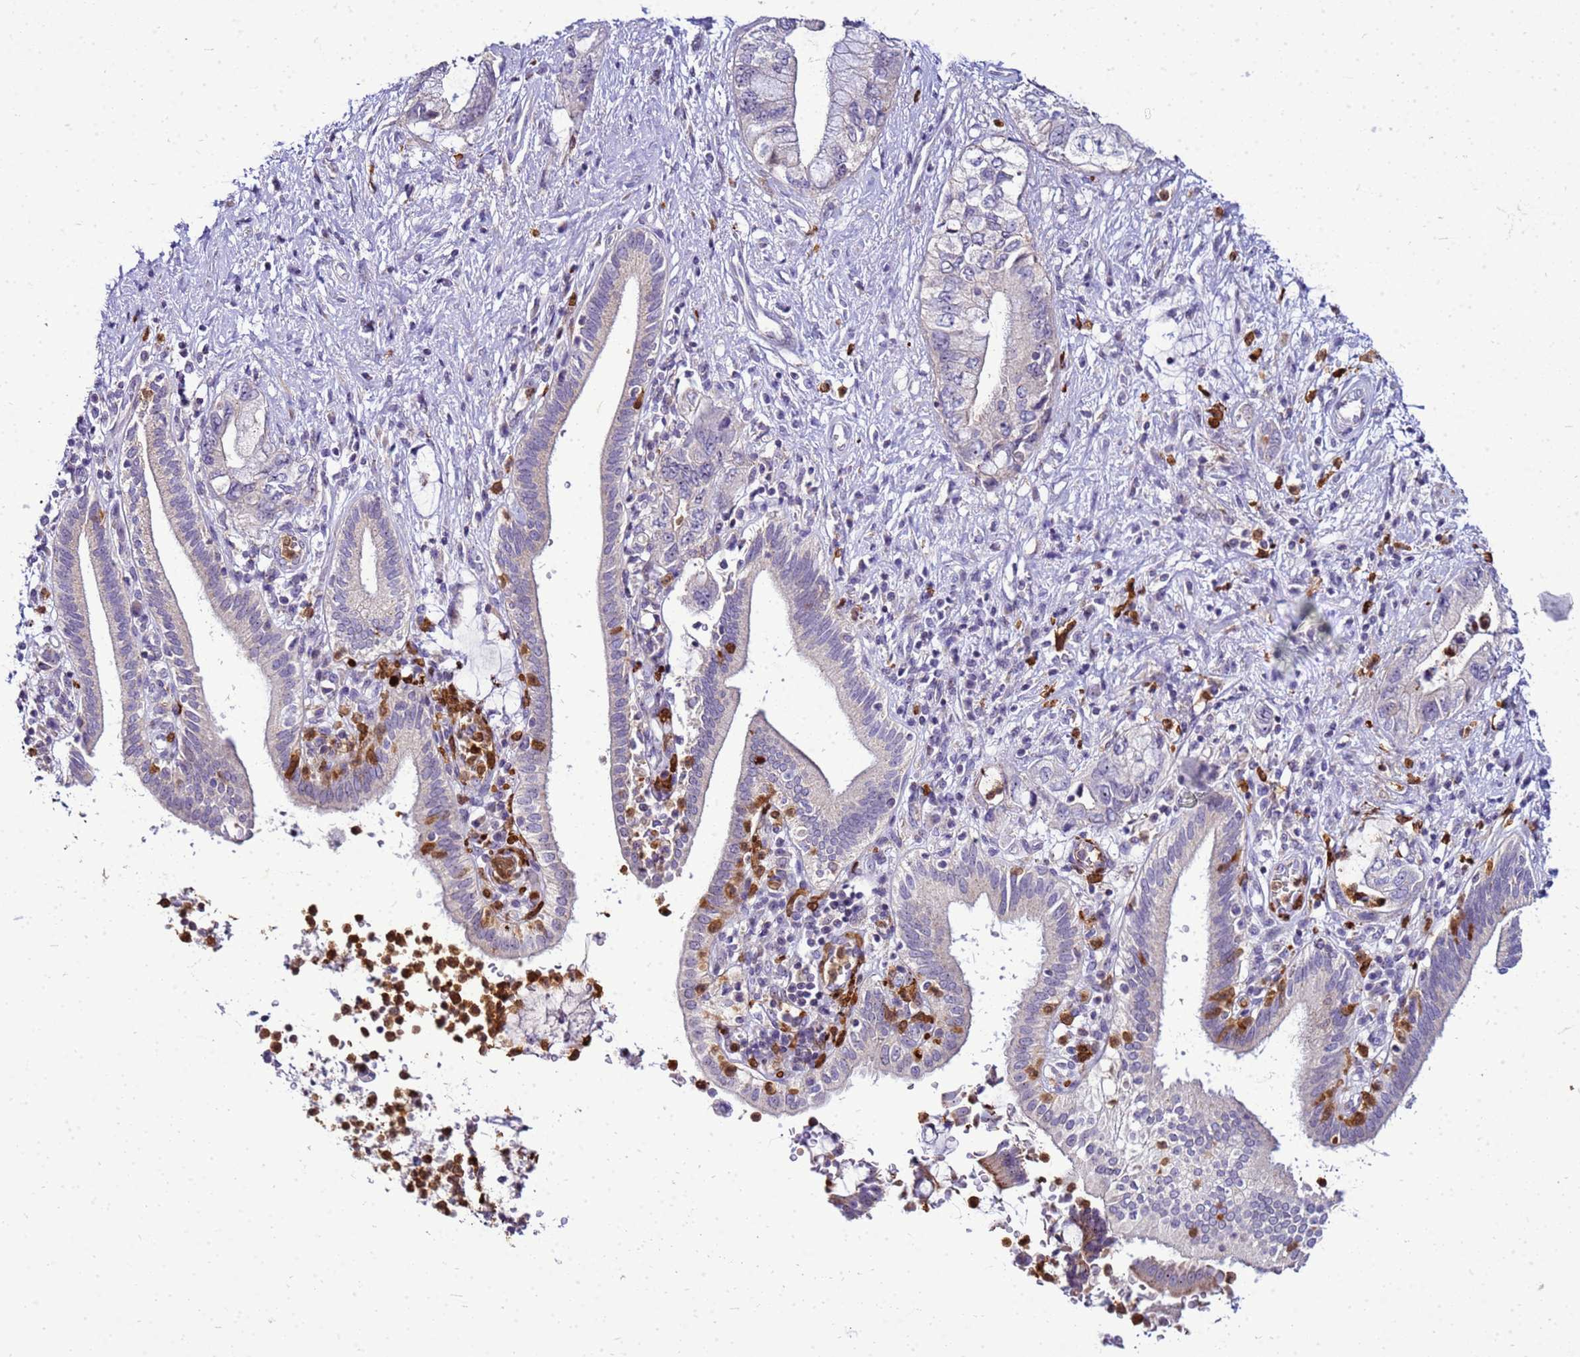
{"staining": {"intensity": "negative", "quantity": "none", "location": "none"}, "tissue": "pancreatic cancer", "cell_type": "Tumor cells", "image_type": "cancer", "snomed": [{"axis": "morphology", "description": "Adenocarcinoma, NOS"}, {"axis": "topography", "description": "Pancreas"}], "caption": "High magnification brightfield microscopy of pancreatic cancer (adenocarcinoma) stained with DAB (3,3'-diaminobenzidine) (brown) and counterstained with hematoxylin (blue): tumor cells show no significant positivity.", "gene": "VPS4B", "patient": {"sex": "female", "age": 73}}